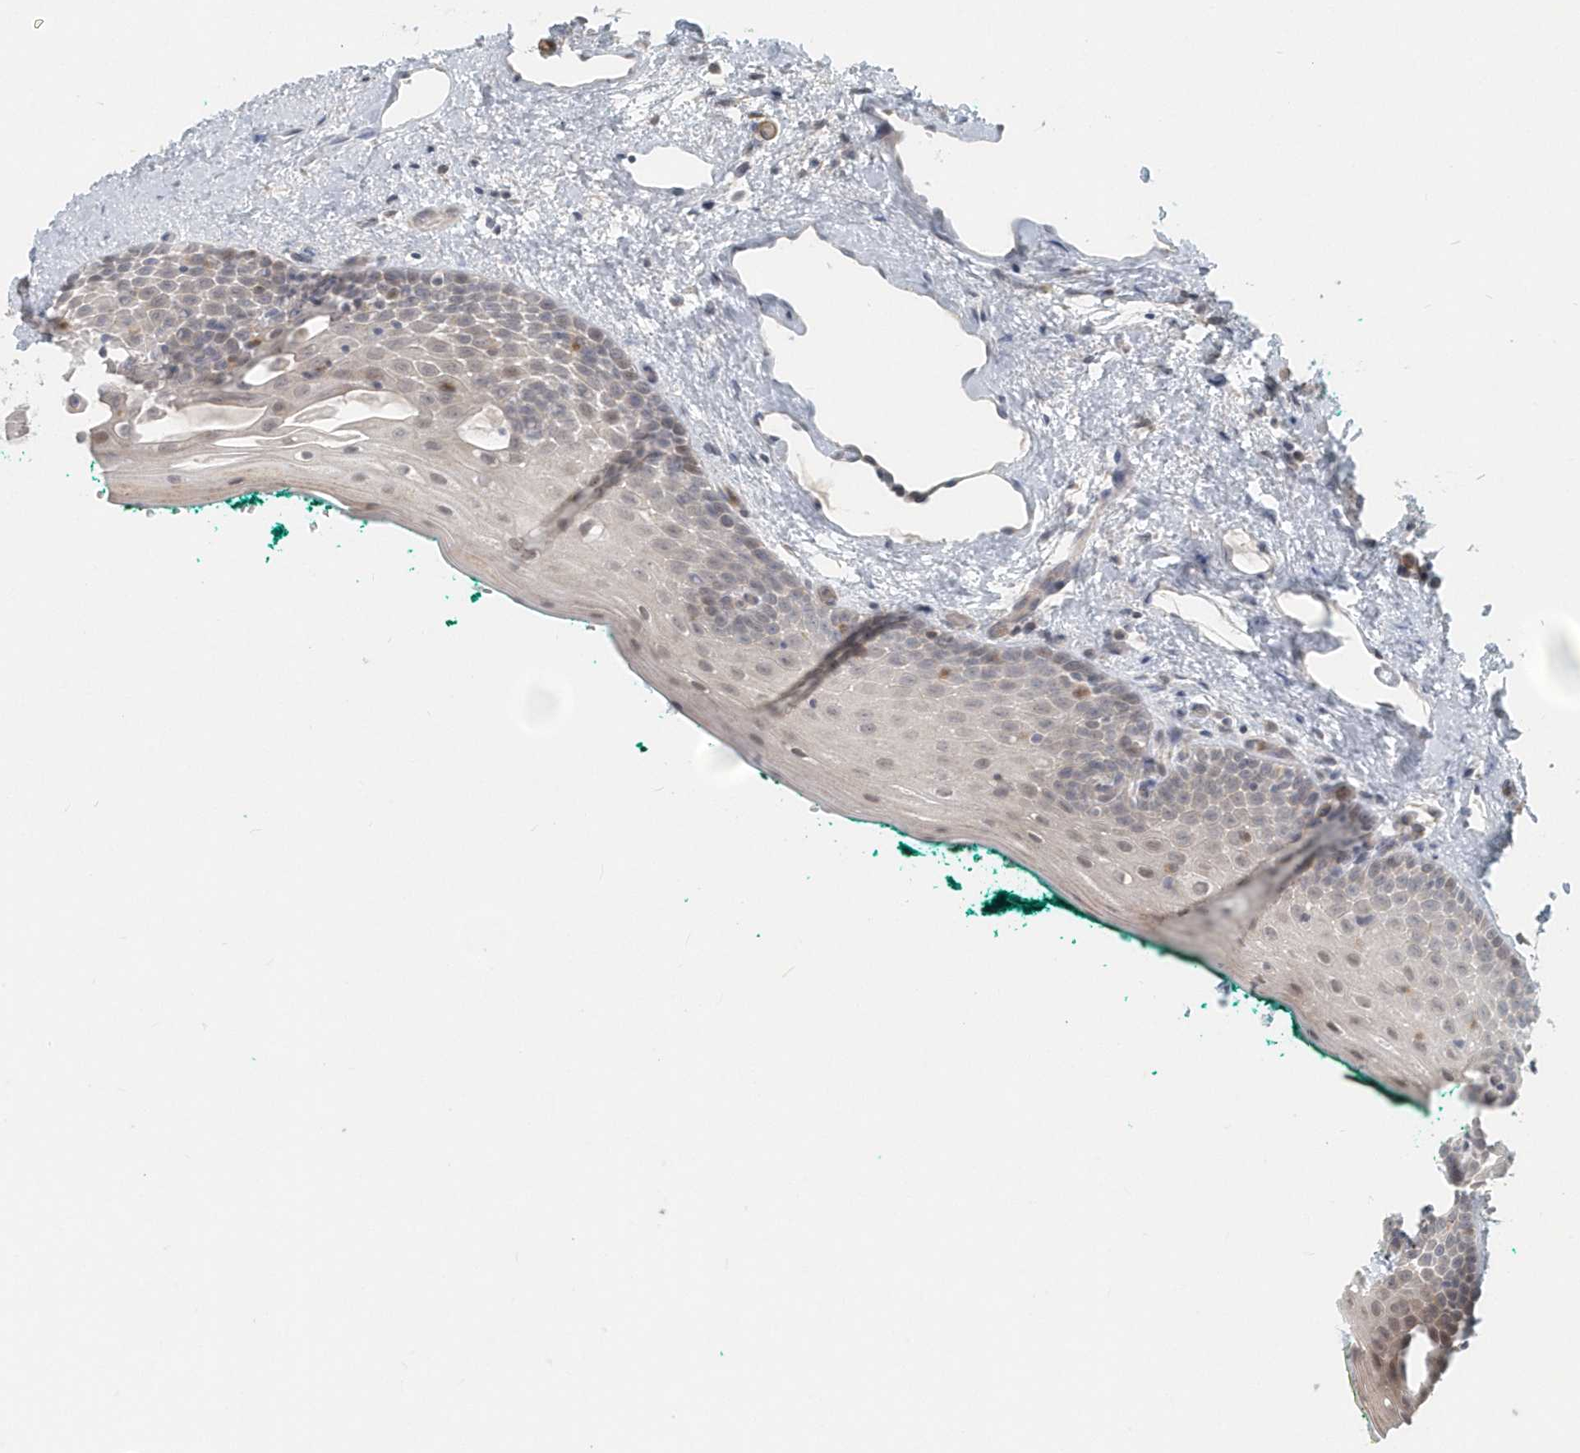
{"staining": {"intensity": "weak", "quantity": "25%-75%", "location": "cytoplasmic/membranous"}, "tissue": "oral mucosa", "cell_type": "Squamous epithelial cells", "image_type": "normal", "snomed": [{"axis": "morphology", "description": "Normal tissue, NOS"}, {"axis": "topography", "description": "Oral tissue"}], "caption": "Weak cytoplasmic/membranous positivity for a protein is appreciated in approximately 25%-75% of squamous epithelial cells of normal oral mucosa using immunohistochemistry.", "gene": "NAPB", "patient": {"sex": "female", "age": 70}}